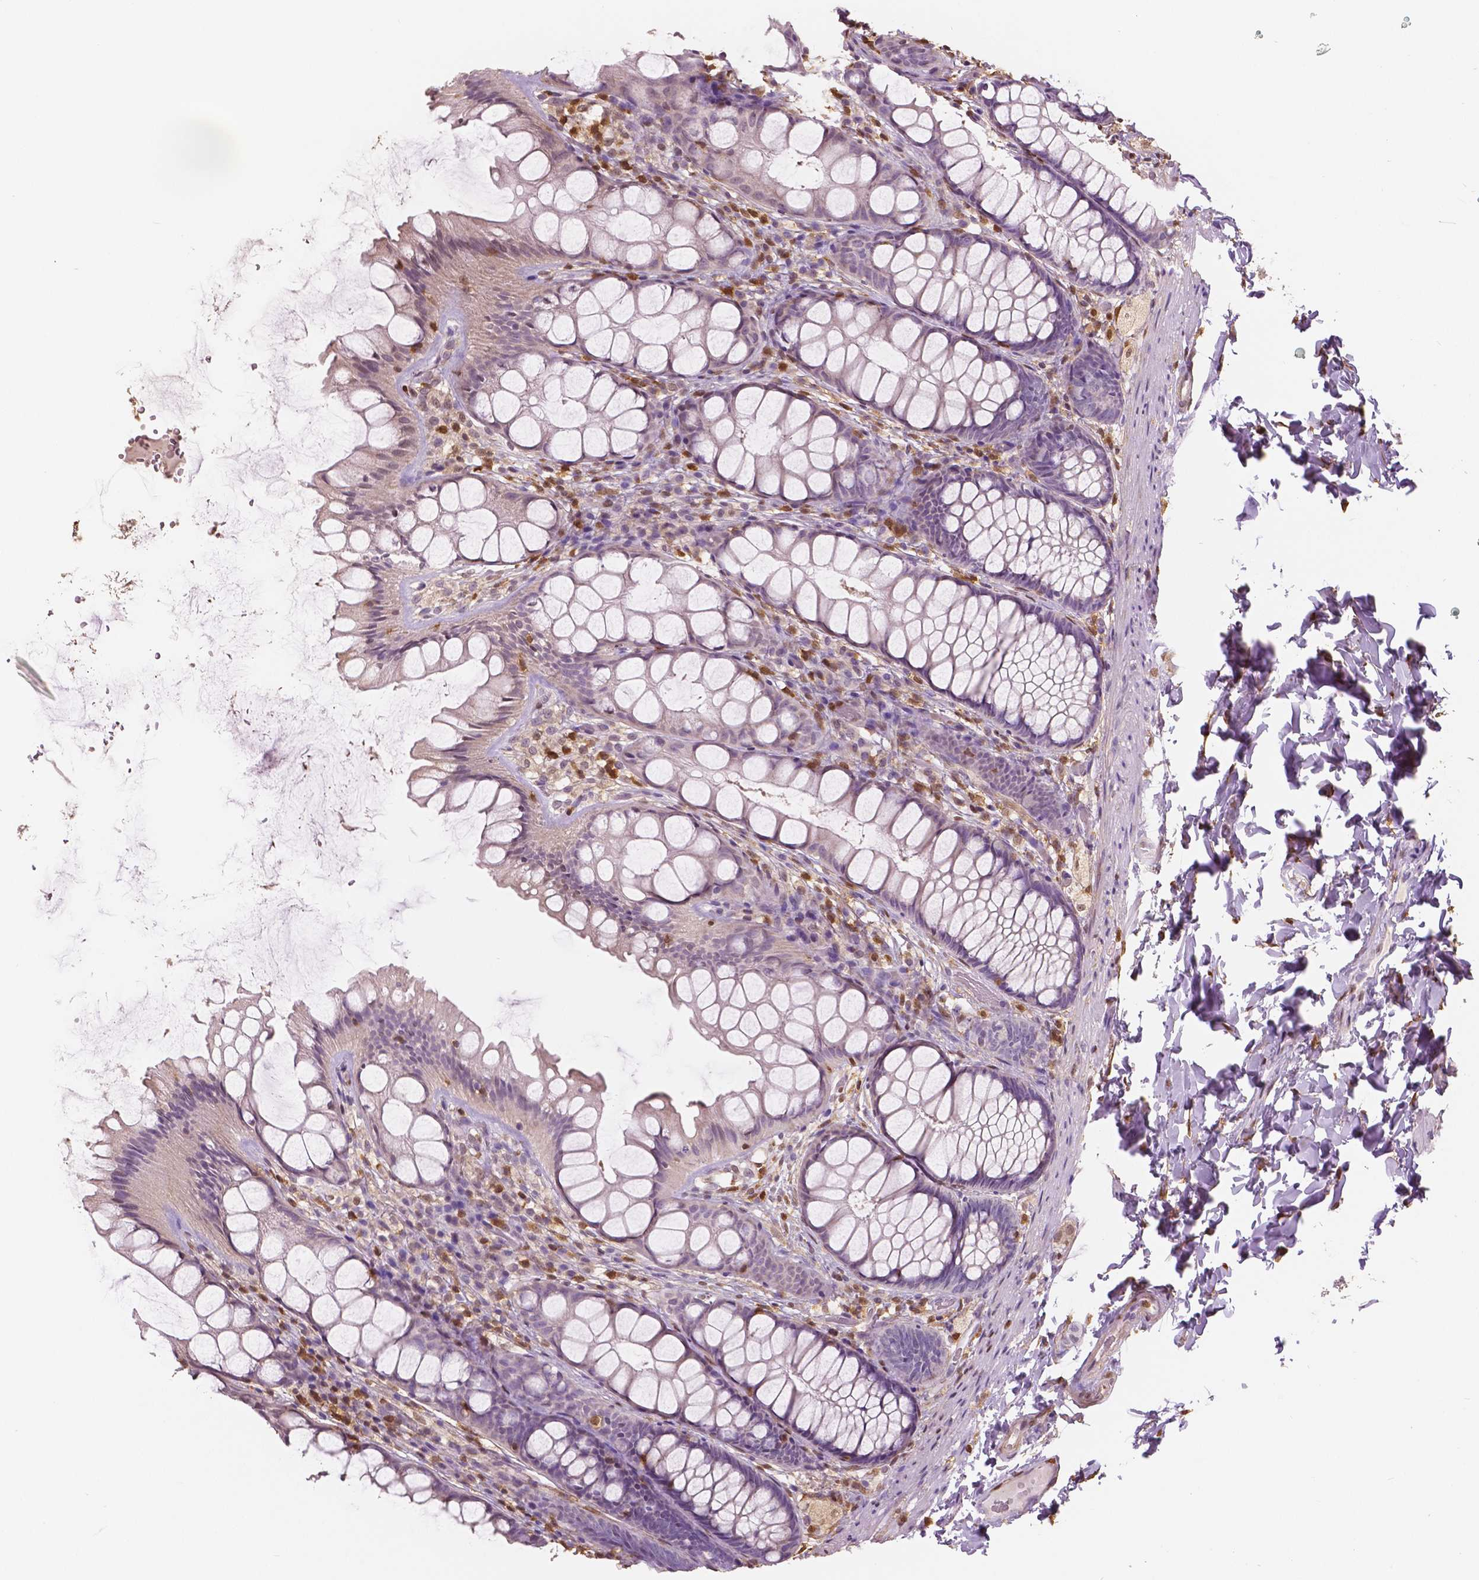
{"staining": {"intensity": "negative", "quantity": "none", "location": "none"}, "tissue": "colon", "cell_type": "Endothelial cells", "image_type": "normal", "snomed": [{"axis": "morphology", "description": "Normal tissue, NOS"}, {"axis": "topography", "description": "Colon"}], "caption": "IHC histopathology image of unremarkable colon: colon stained with DAB displays no significant protein expression in endothelial cells.", "gene": "S100A4", "patient": {"sex": "male", "age": 47}}